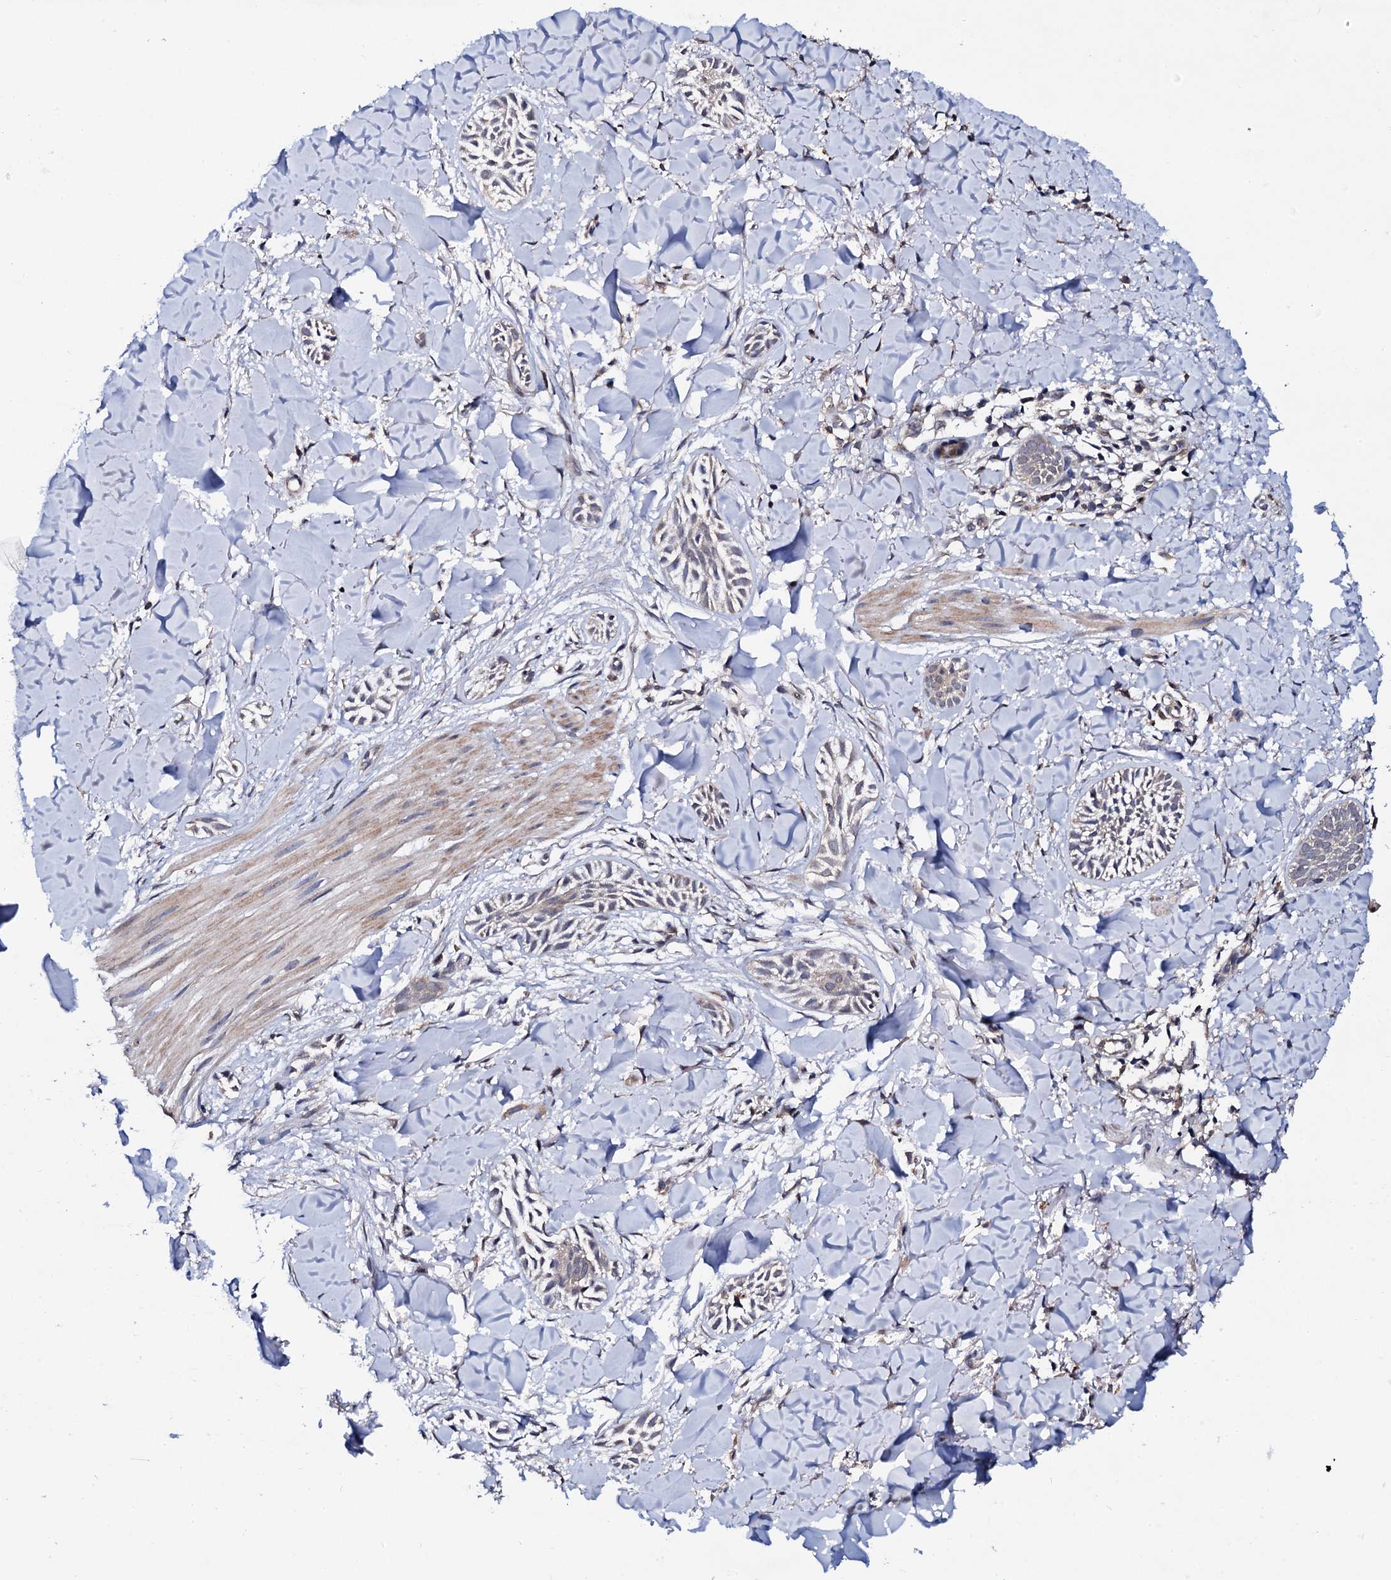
{"staining": {"intensity": "weak", "quantity": "<25%", "location": "cytoplasmic/membranous"}, "tissue": "skin cancer", "cell_type": "Tumor cells", "image_type": "cancer", "snomed": [{"axis": "morphology", "description": "Basal cell carcinoma"}, {"axis": "topography", "description": "Skin"}], "caption": "Immunohistochemical staining of skin basal cell carcinoma shows no significant staining in tumor cells.", "gene": "IP6K1", "patient": {"sex": "female", "age": 59}}